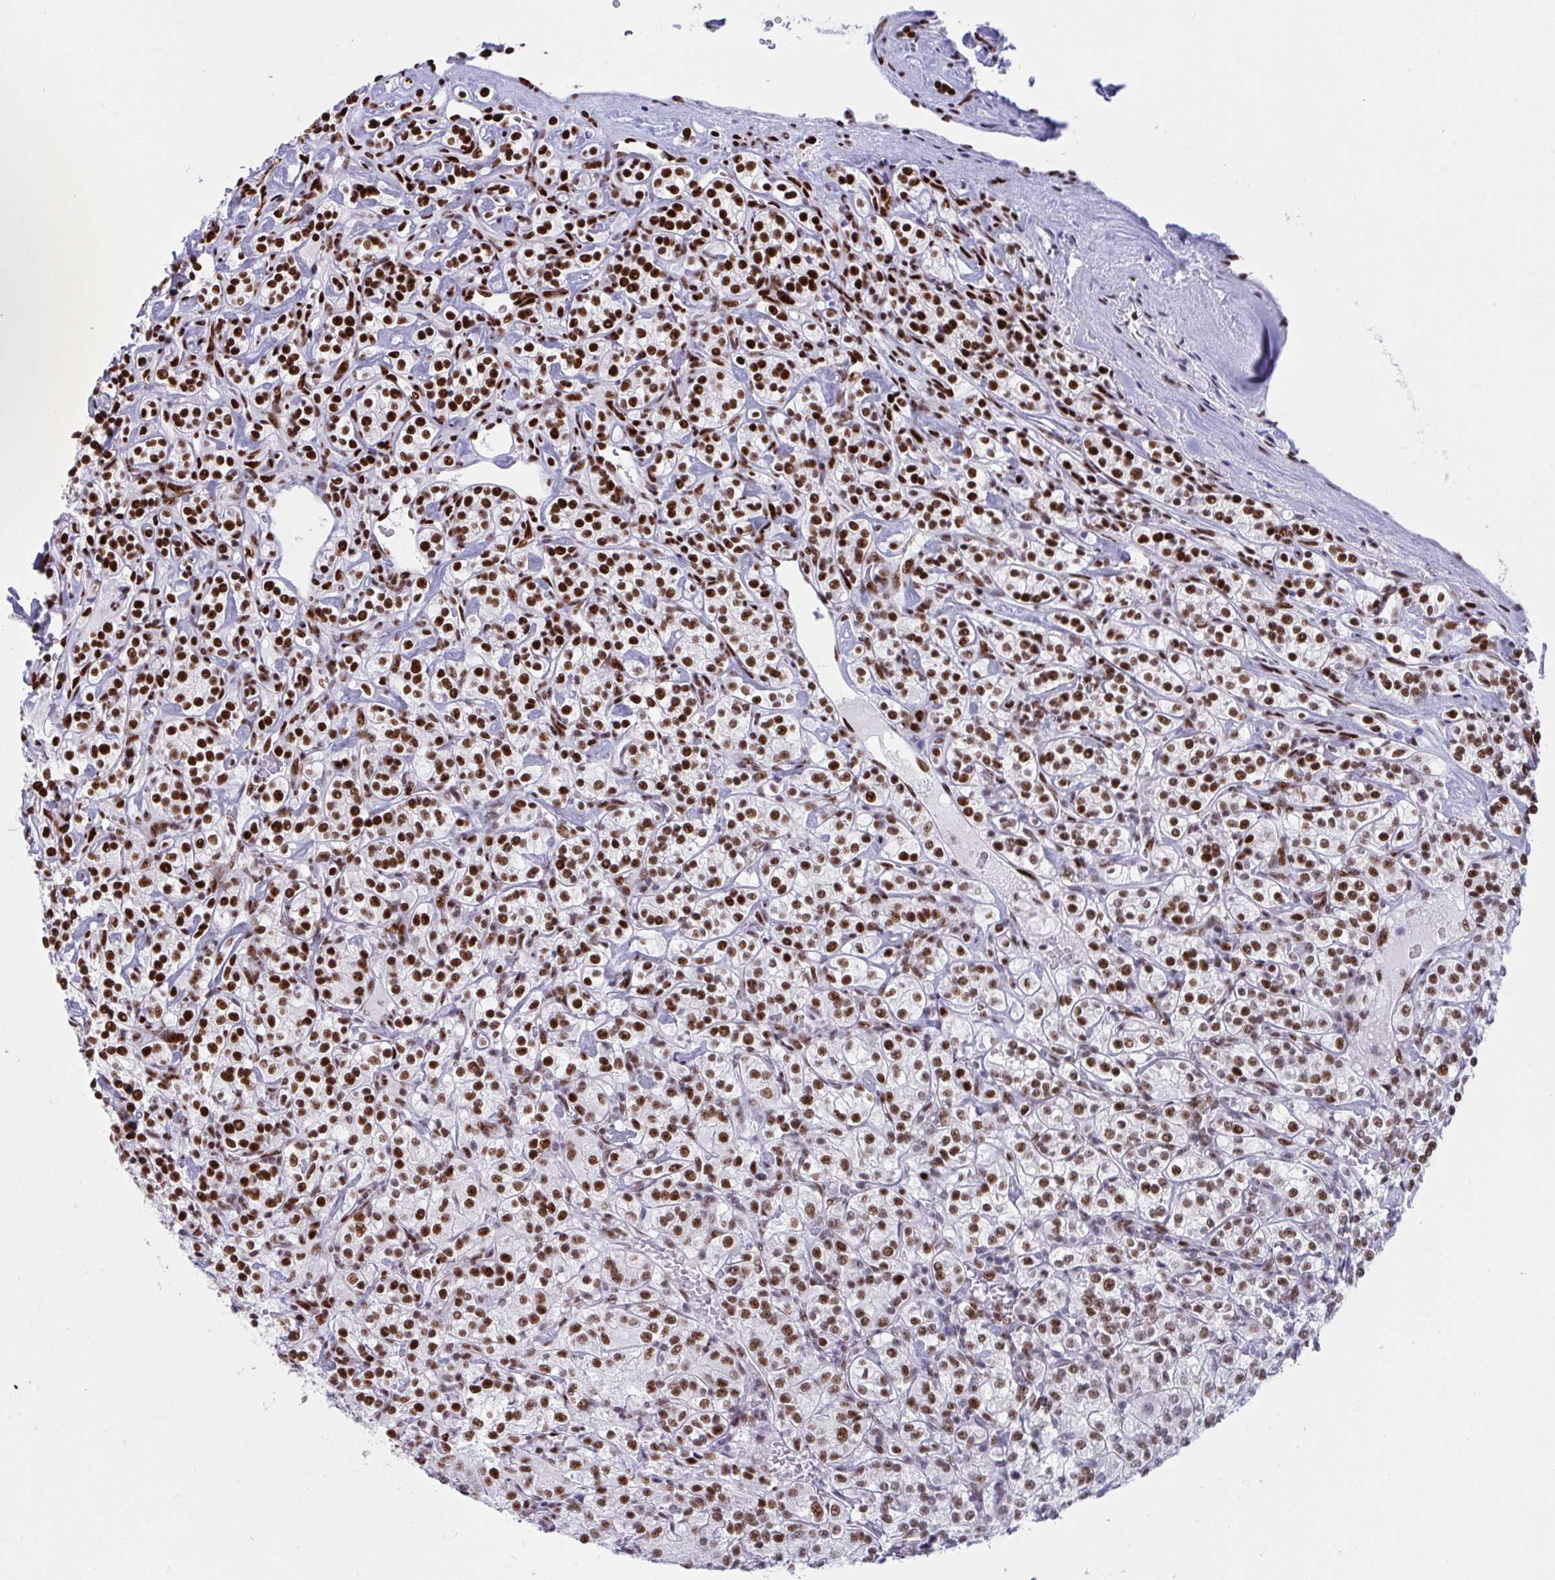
{"staining": {"intensity": "strong", "quantity": "25%-75%", "location": "nuclear"}, "tissue": "renal cancer", "cell_type": "Tumor cells", "image_type": "cancer", "snomed": [{"axis": "morphology", "description": "Adenocarcinoma, NOS"}, {"axis": "topography", "description": "Kidney"}], "caption": "Immunohistochemistry (IHC) (DAB (3,3'-diaminobenzidine)) staining of renal cancer exhibits strong nuclear protein staining in about 25%-75% of tumor cells. (DAB IHC with brightfield microscopy, high magnification).", "gene": "IKZF2", "patient": {"sex": "male", "age": 77}}